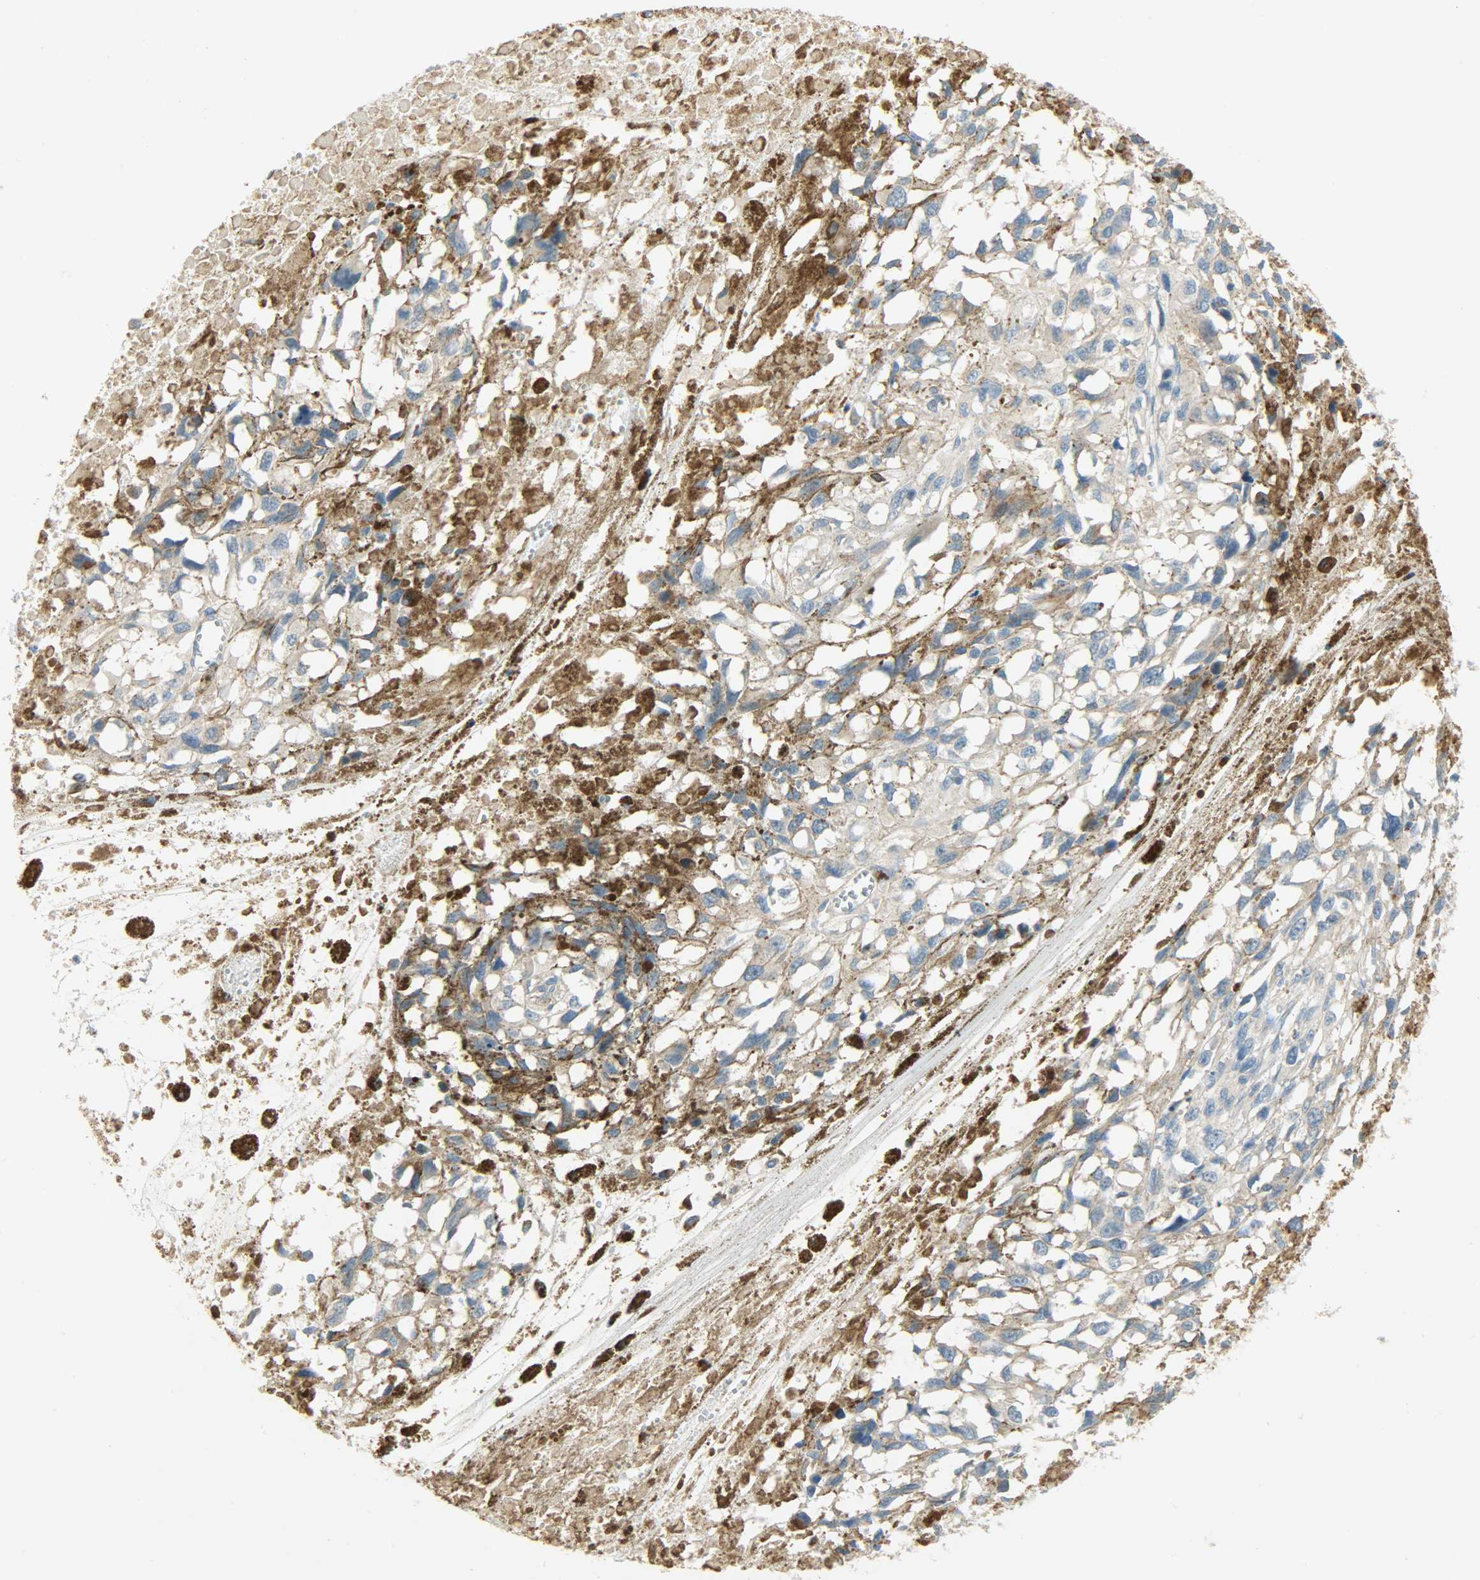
{"staining": {"intensity": "moderate", "quantity": ">75%", "location": "cytoplasmic/membranous"}, "tissue": "melanoma", "cell_type": "Tumor cells", "image_type": "cancer", "snomed": [{"axis": "morphology", "description": "Malignant melanoma, Metastatic site"}, {"axis": "topography", "description": "Lymph node"}], "caption": "The immunohistochemical stain highlights moderate cytoplasmic/membranous expression in tumor cells of melanoma tissue. The protein of interest is shown in brown color, while the nuclei are stained blue.", "gene": "DSG2", "patient": {"sex": "male", "age": 59}}